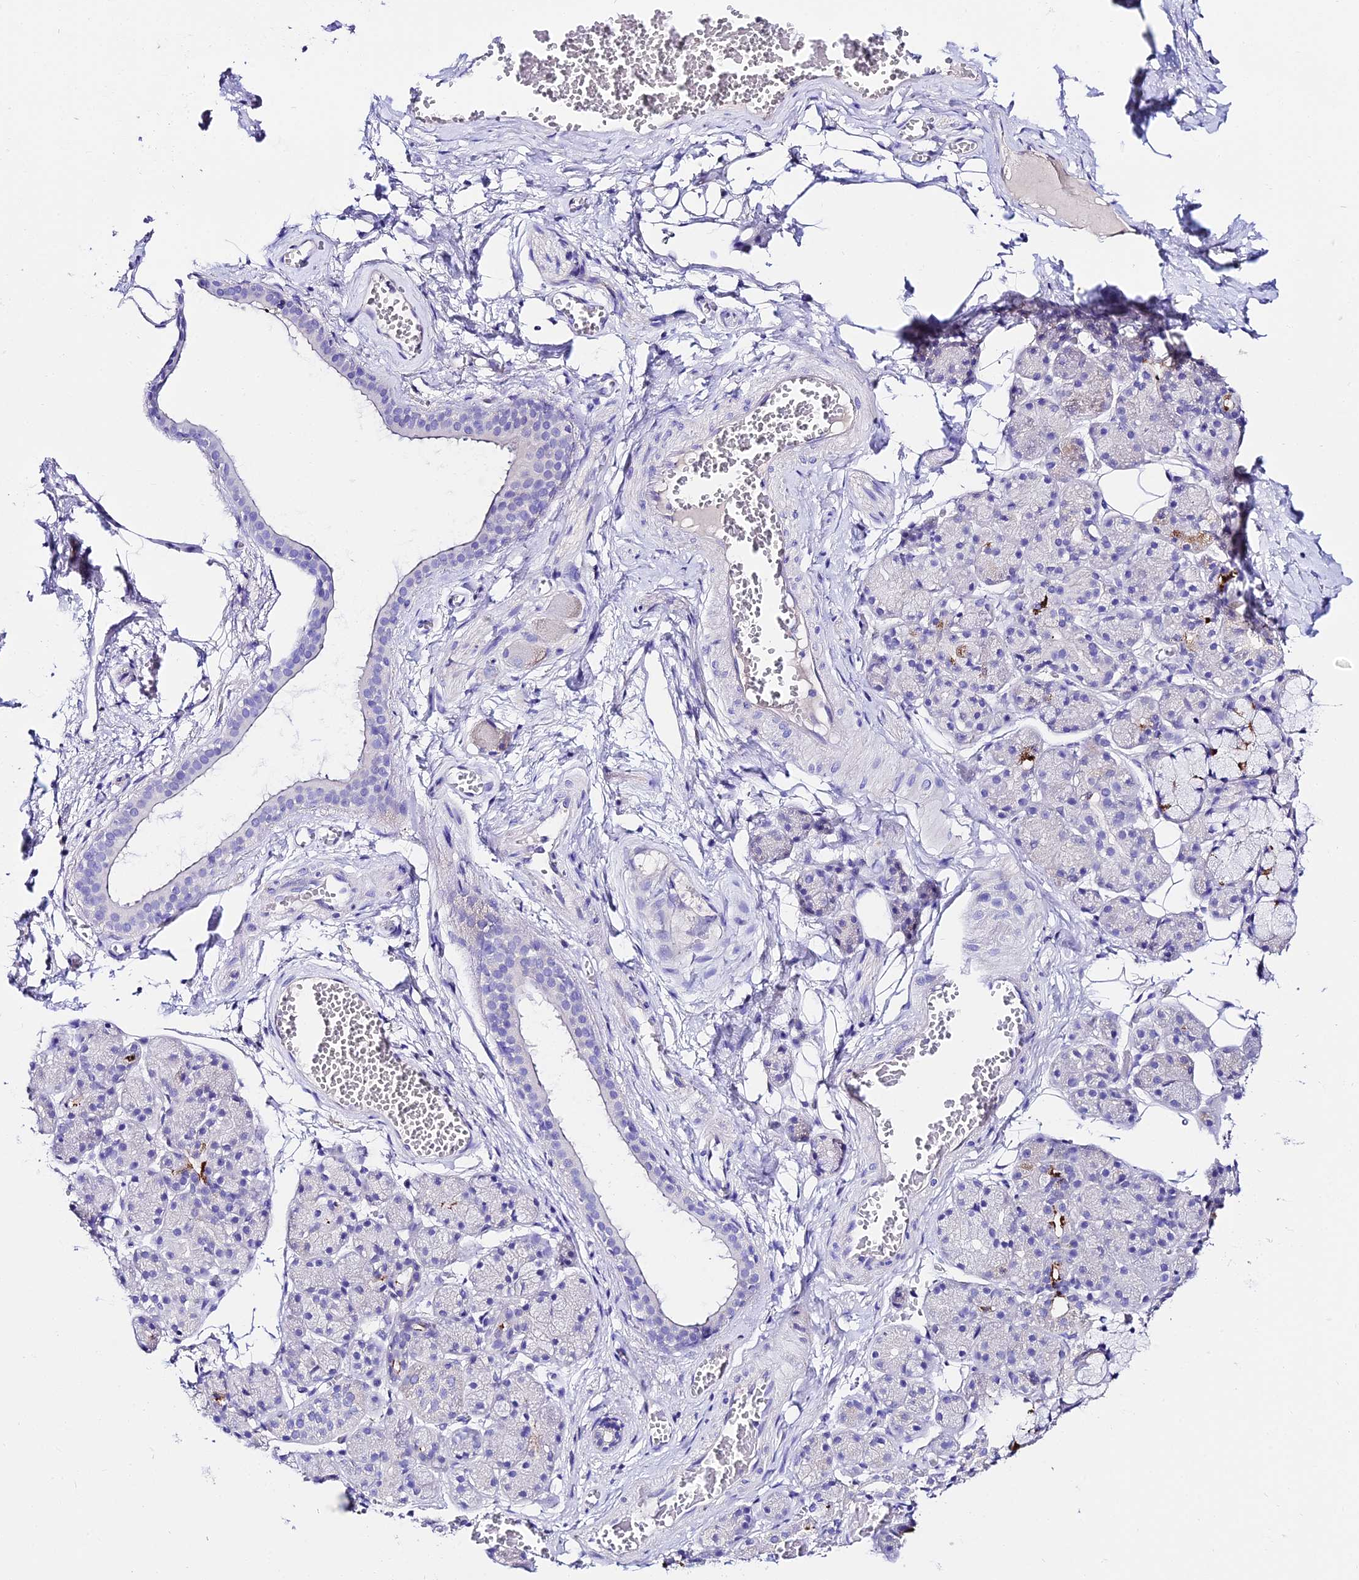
{"staining": {"intensity": "strong", "quantity": "<25%", "location": "cytoplasmic/membranous"}, "tissue": "salivary gland", "cell_type": "Glandular cells", "image_type": "normal", "snomed": [{"axis": "morphology", "description": "Normal tissue, NOS"}, {"axis": "topography", "description": "Salivary gland"}], "caption": "Immunohistochemical staining of normal salivary gland displays strong cytoplasmic/membranous protein staining in about <25% of glandular cells.", "gene": "TMEM117", "patient": {"sex": "male", "age": 63}}